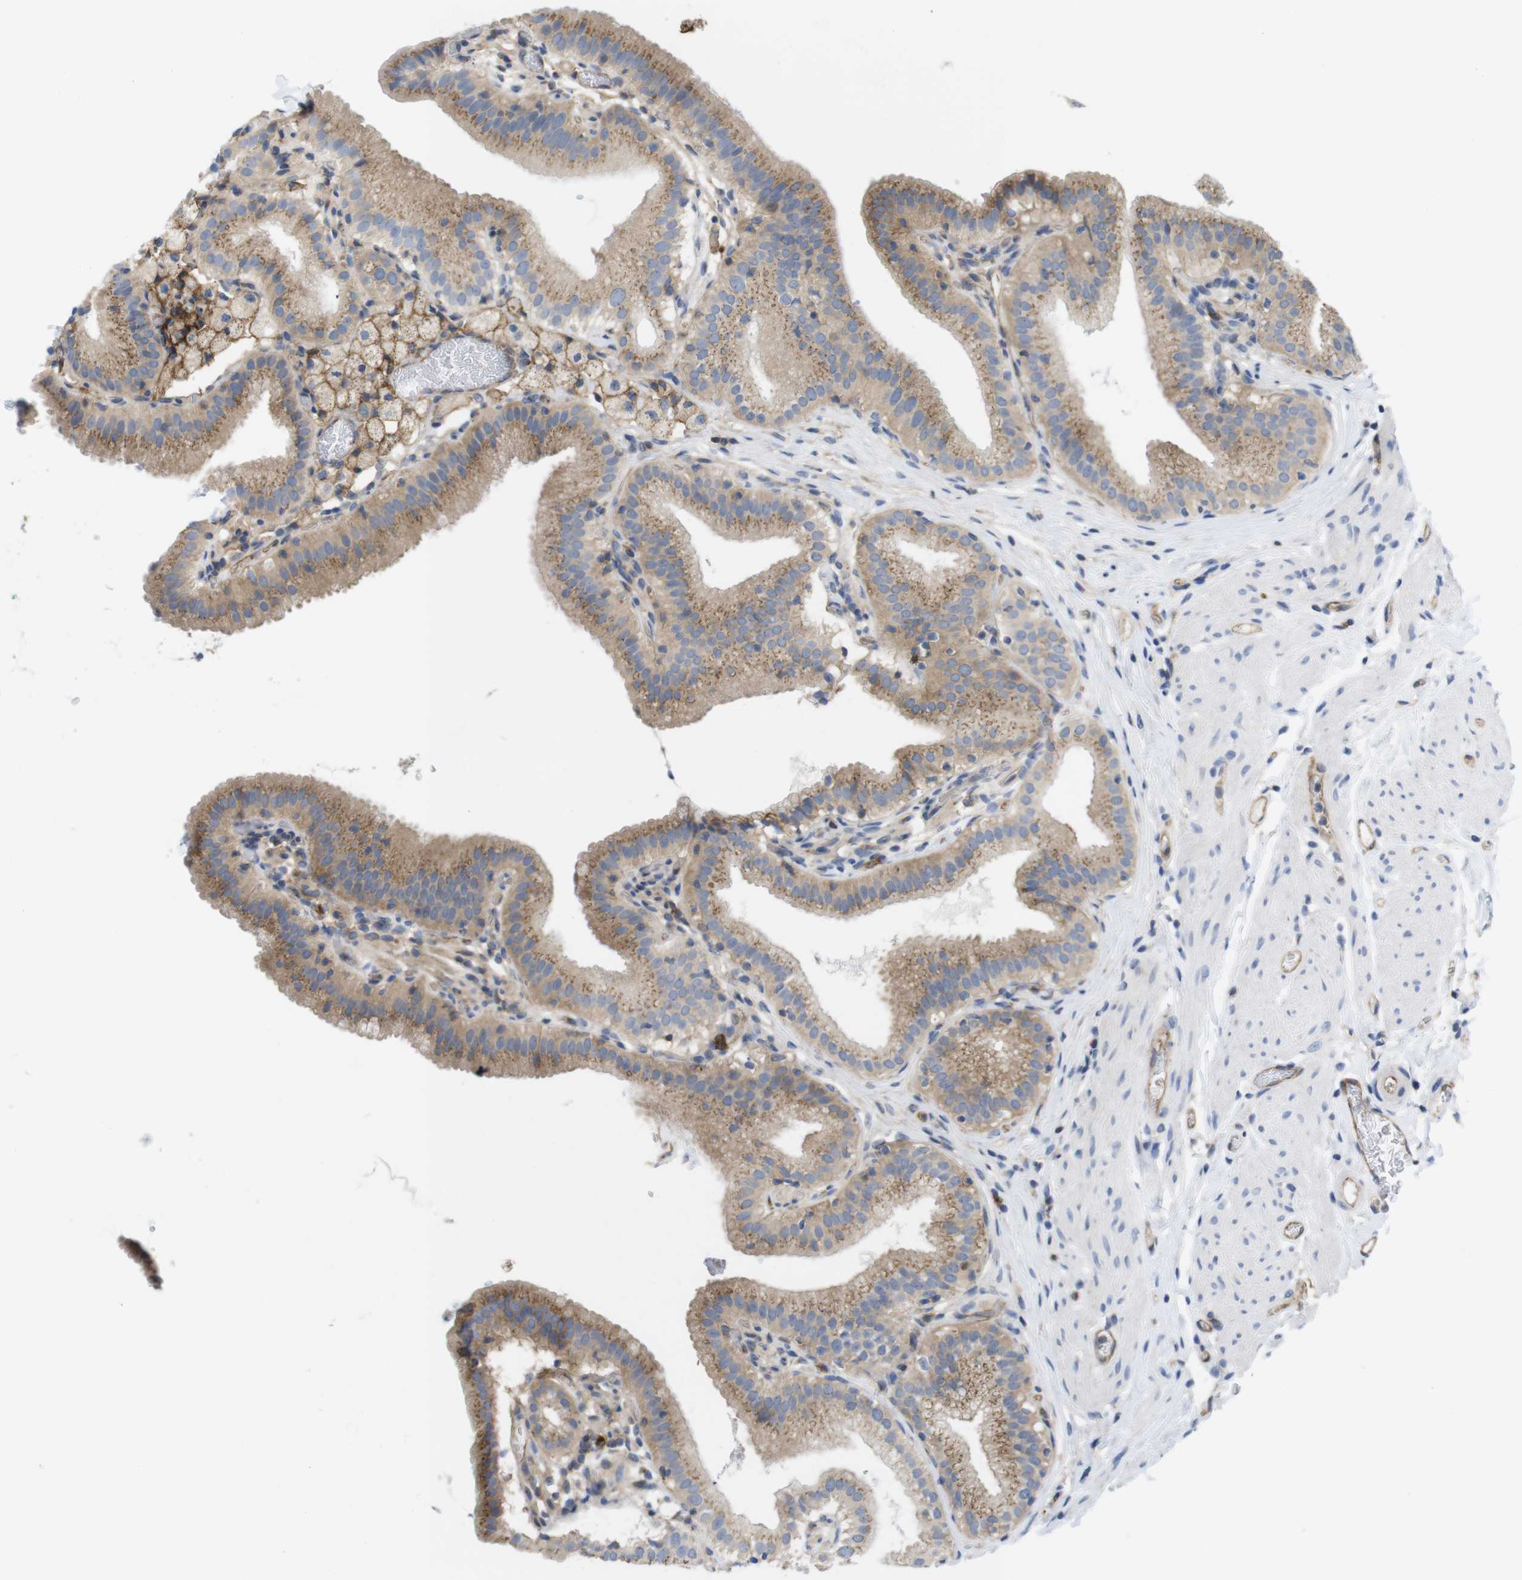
{"staining": {"intensity": "moderate", "quantity": ">75%", "location": "cytoplasmic/membranous"}, "tissue": "gallbladder", "cell_type": "Glandular cells", "image_type": "normal", "snomed": [{"axis": "morphology", "description": "Normal tissue, NOS"}, {"axis": "topography", "description": "Gallbladder"}], "caption": "High-magnification brightfield microscopy of normal gallbladder stained with DAB (3,3'-diaminobenzidine) (brown) and counterstained with hematoxylin (blue). glandular cells exhibit moderate cytoplasmic/membranous staining is seen in approximately>75% of cells.", "gene": "CCR6", "patient": {"sex": "male", "age": 54}}